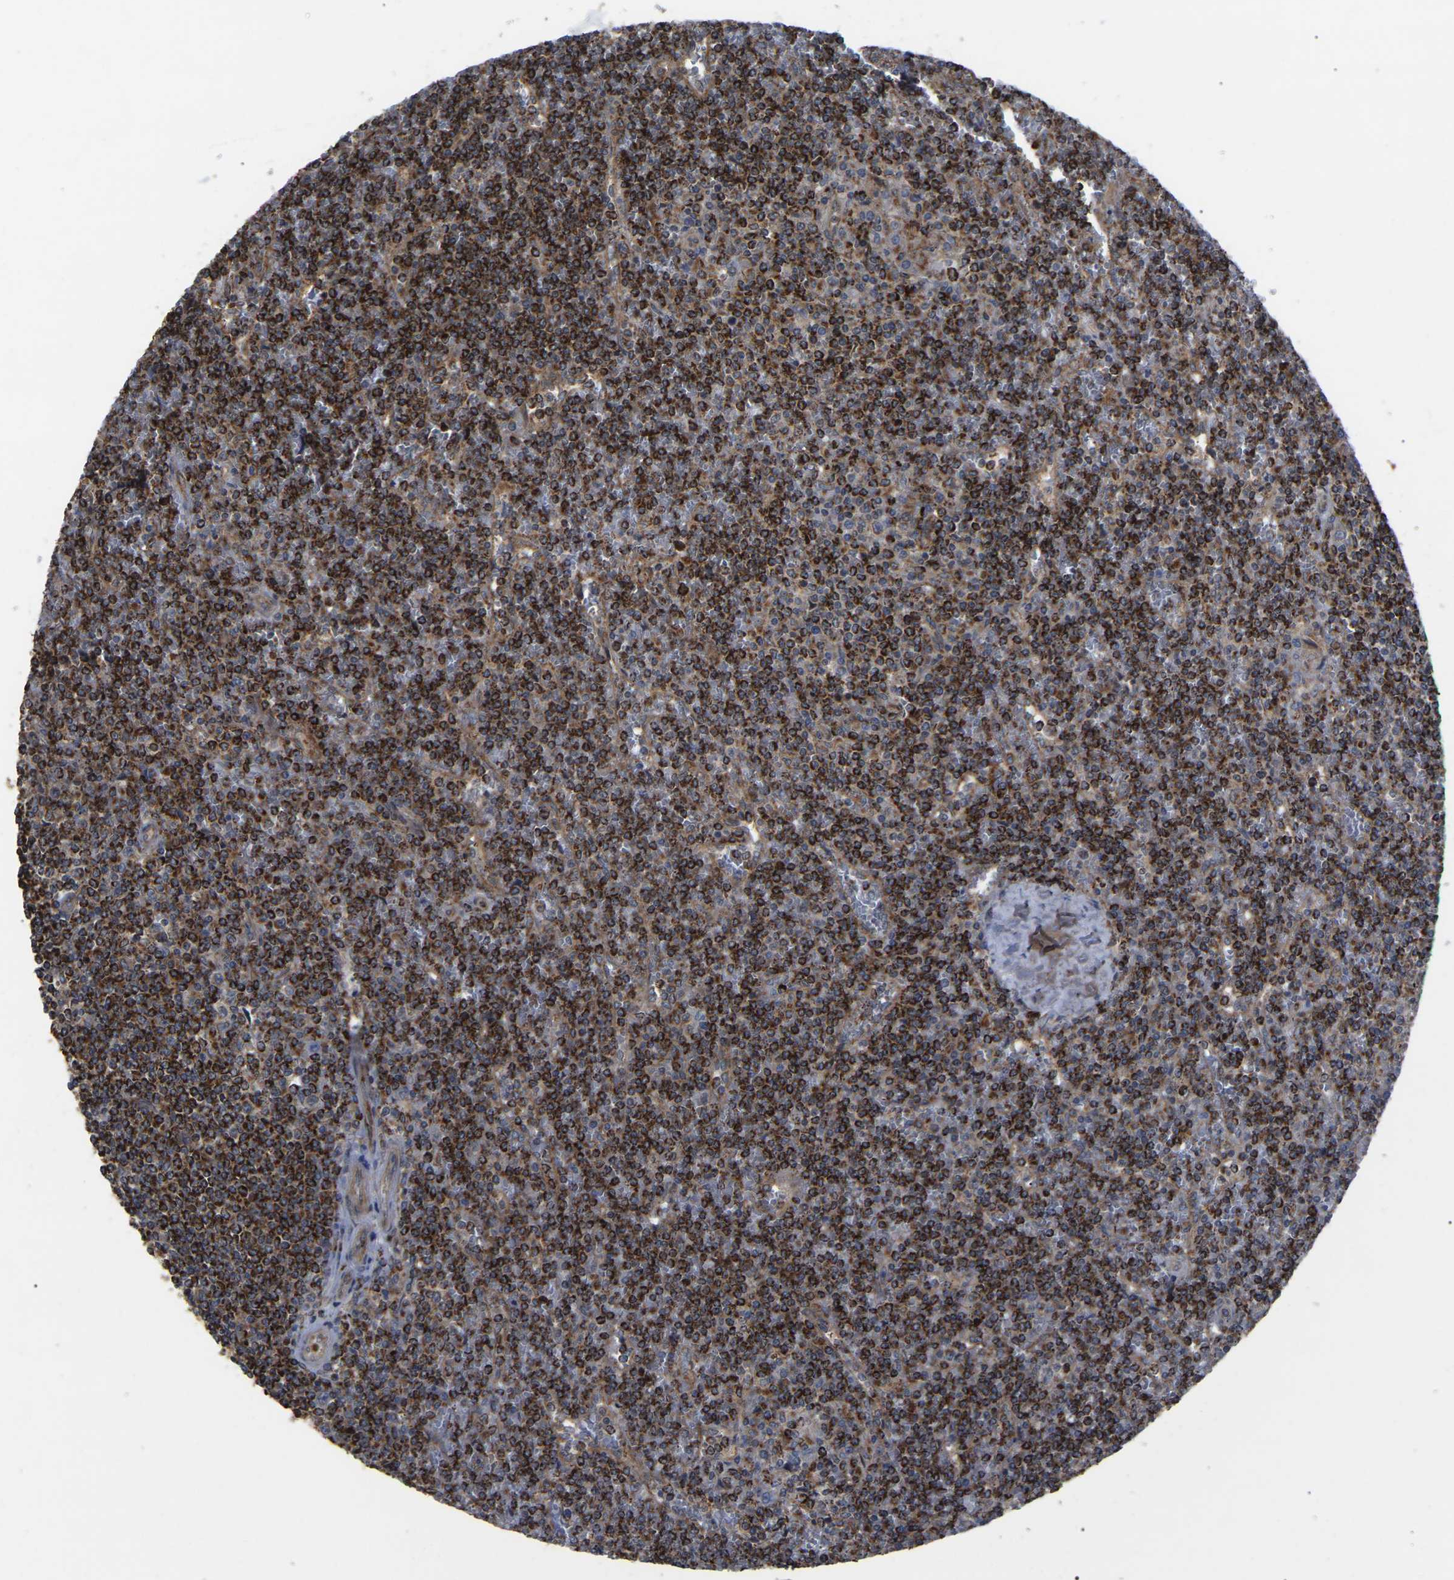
{"staining": {"intensity": "strong", "quantity": ">75%", "location": "cytoplasmic/membranous"}, "tissue": "lymphoma", "cell_type": "Tumor cells", "image_type": "cancer", "snomed": [{"axis": "morphology", "description": "Malignant lymphoma, non-Hodgkin's type, Low grade"}, {"axis": "topography", "description": "Spleen"}], "caption": "A micrograph of lymphoma stained for a protein exhibits strong cytoplasmic/membranous brown staining in tumor cells.", "gene": "GCC1", "patient": {"sex": "female", "age": 19}}